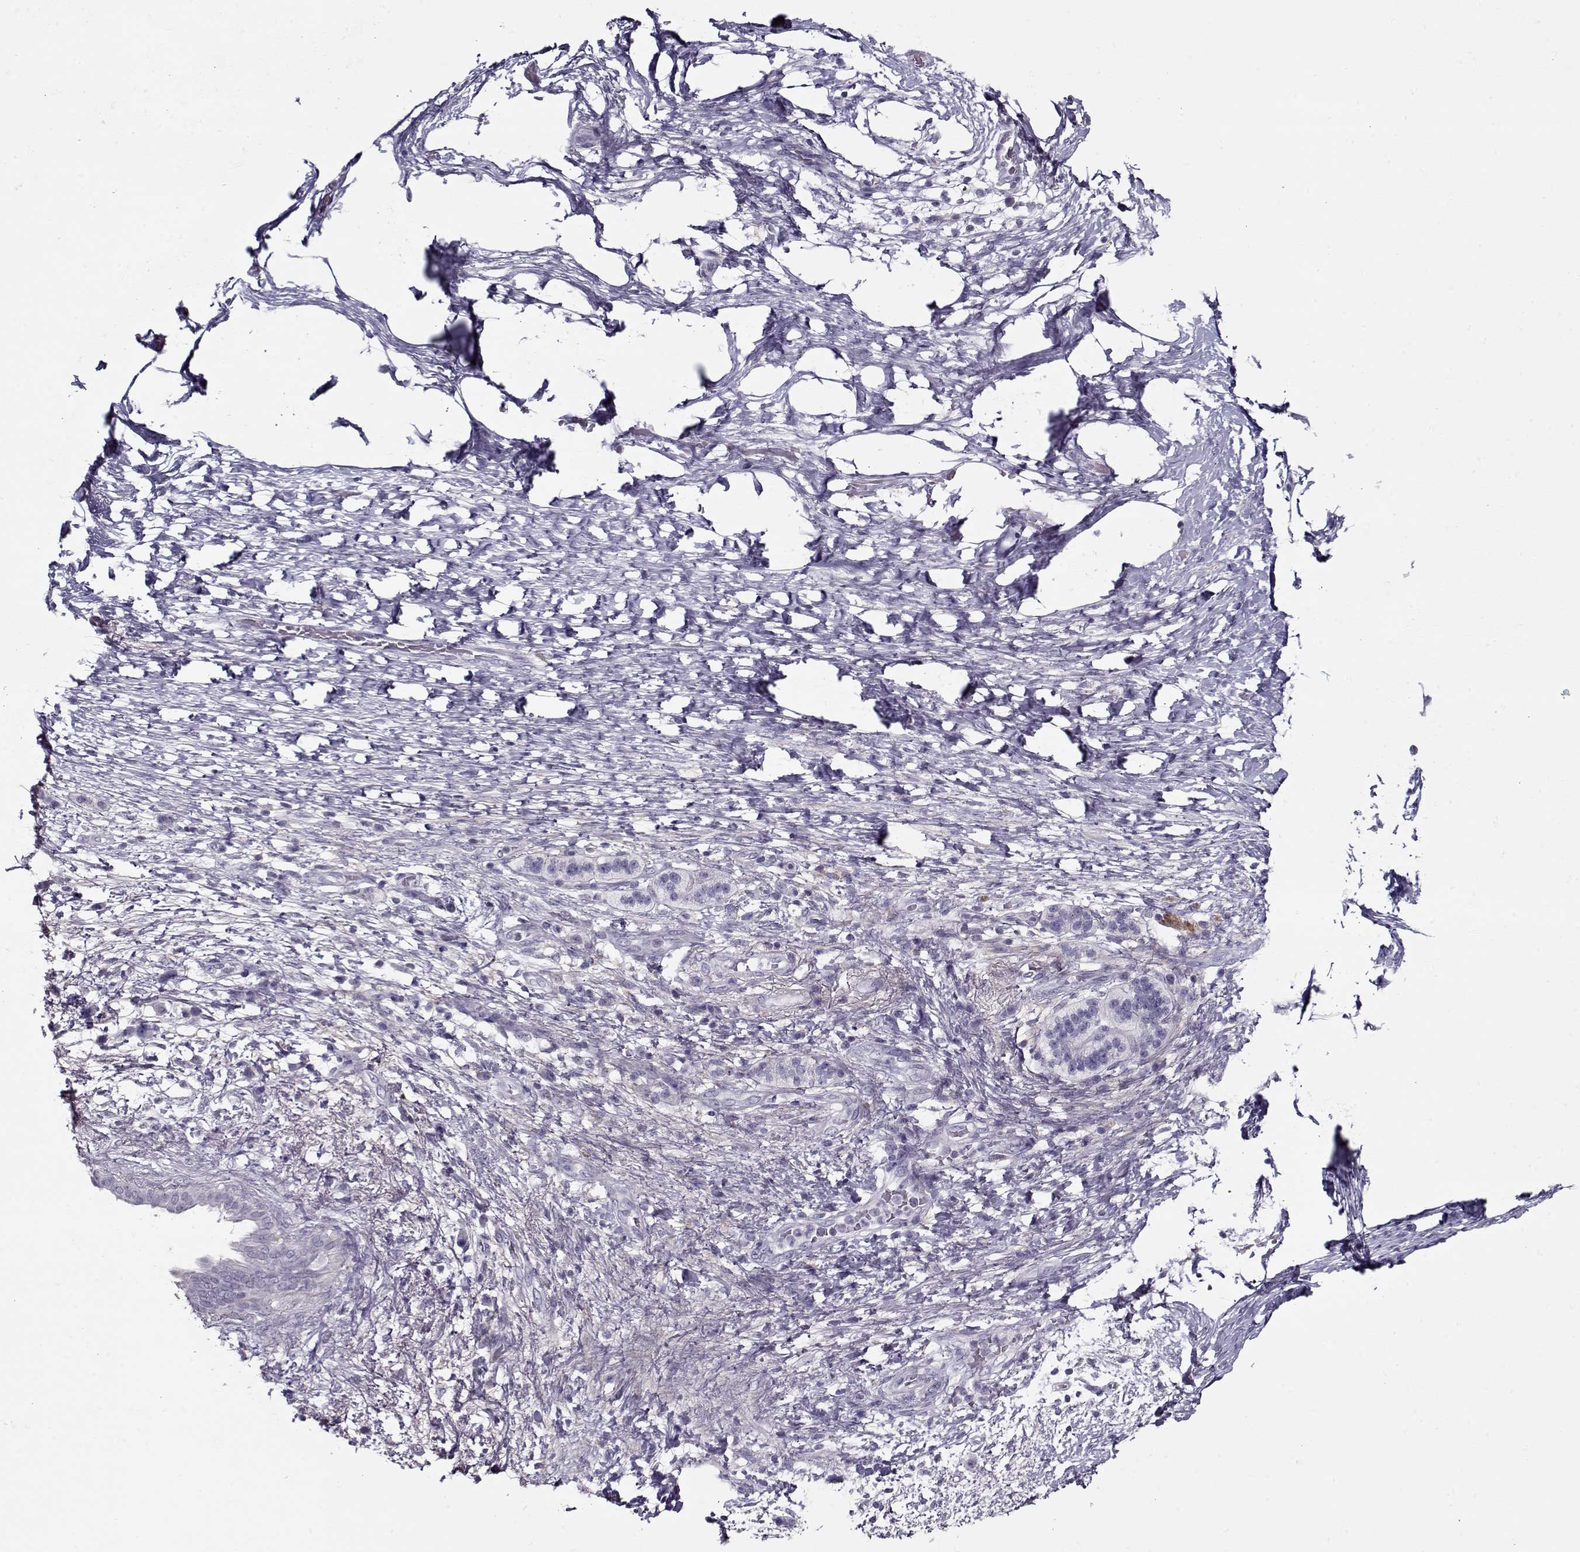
{"staining": {"intensity": "negative", "quantity": "none", "location": "none"}, "tissue": "pancreatic cancer", "cell_type": "Tumor cells", "image_type": "cancer", "snomed": [{"axis": "morphology", "description": "Adenocarcinoma, NOS"}, {"axis": "topography", "description": "Pancreas"}], "caption": "Immunohistochemistry of pancreatic adenocarcinoma demonstrates no positivity in tumor cells.", "gene": "PP2D1", "patient": {"sex": "female", "age": 72}}